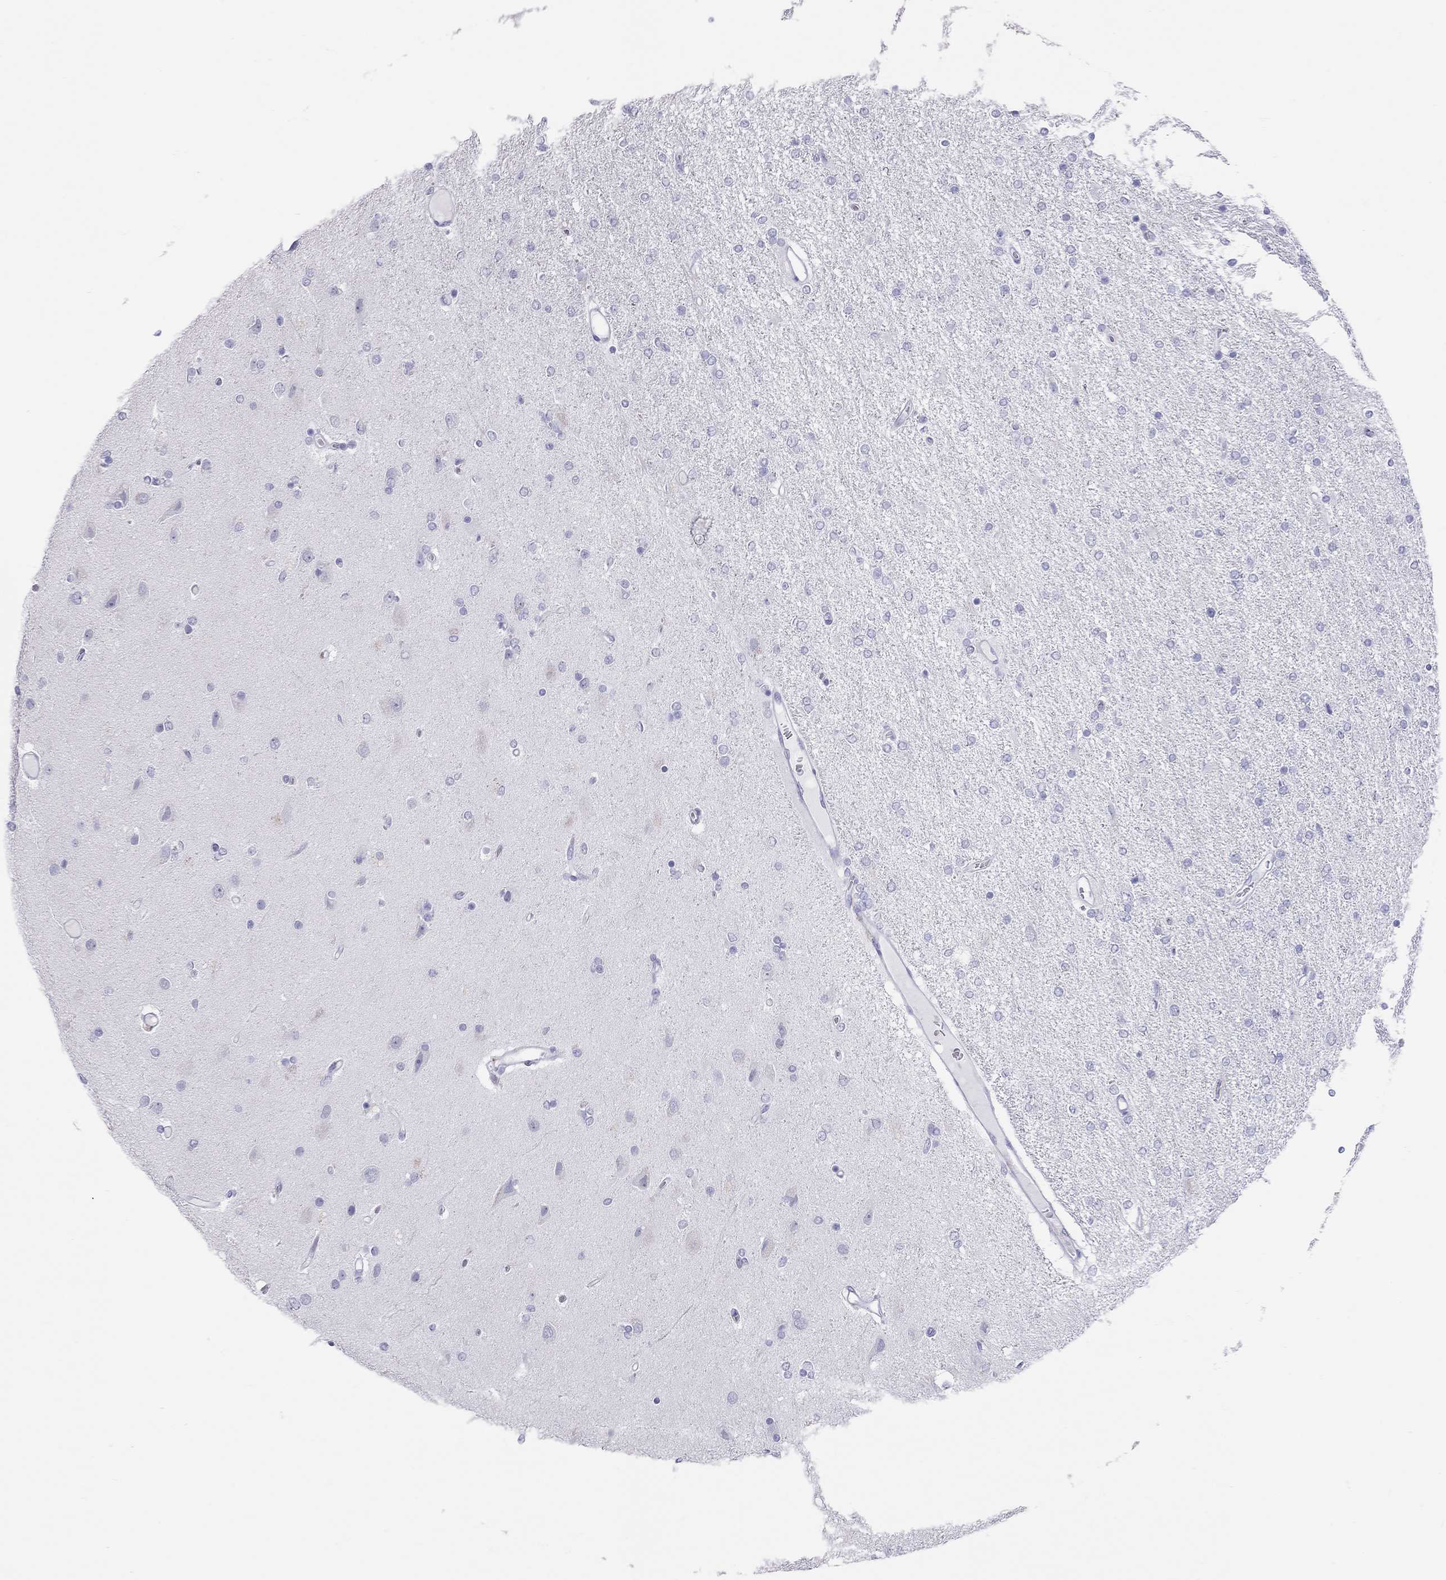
{"staining": {"intensity": "negative", "quantity": "none", "location": "none"}, "tissue": "glioma", "cell_type": "Tumor cells", "image_type": "cancer", "snomed": [{"axis": "morphology", "description": "Glioma, malignant, High grade"}, {"axis": "topography", "description": "Cerebral cortex"}], "caption": "DAB immunohistochemical staining of human glioma displays no significant positivity in tumor cells.", "gene": "PSMB11", "patient": {"sex": "male", "age": 70}}